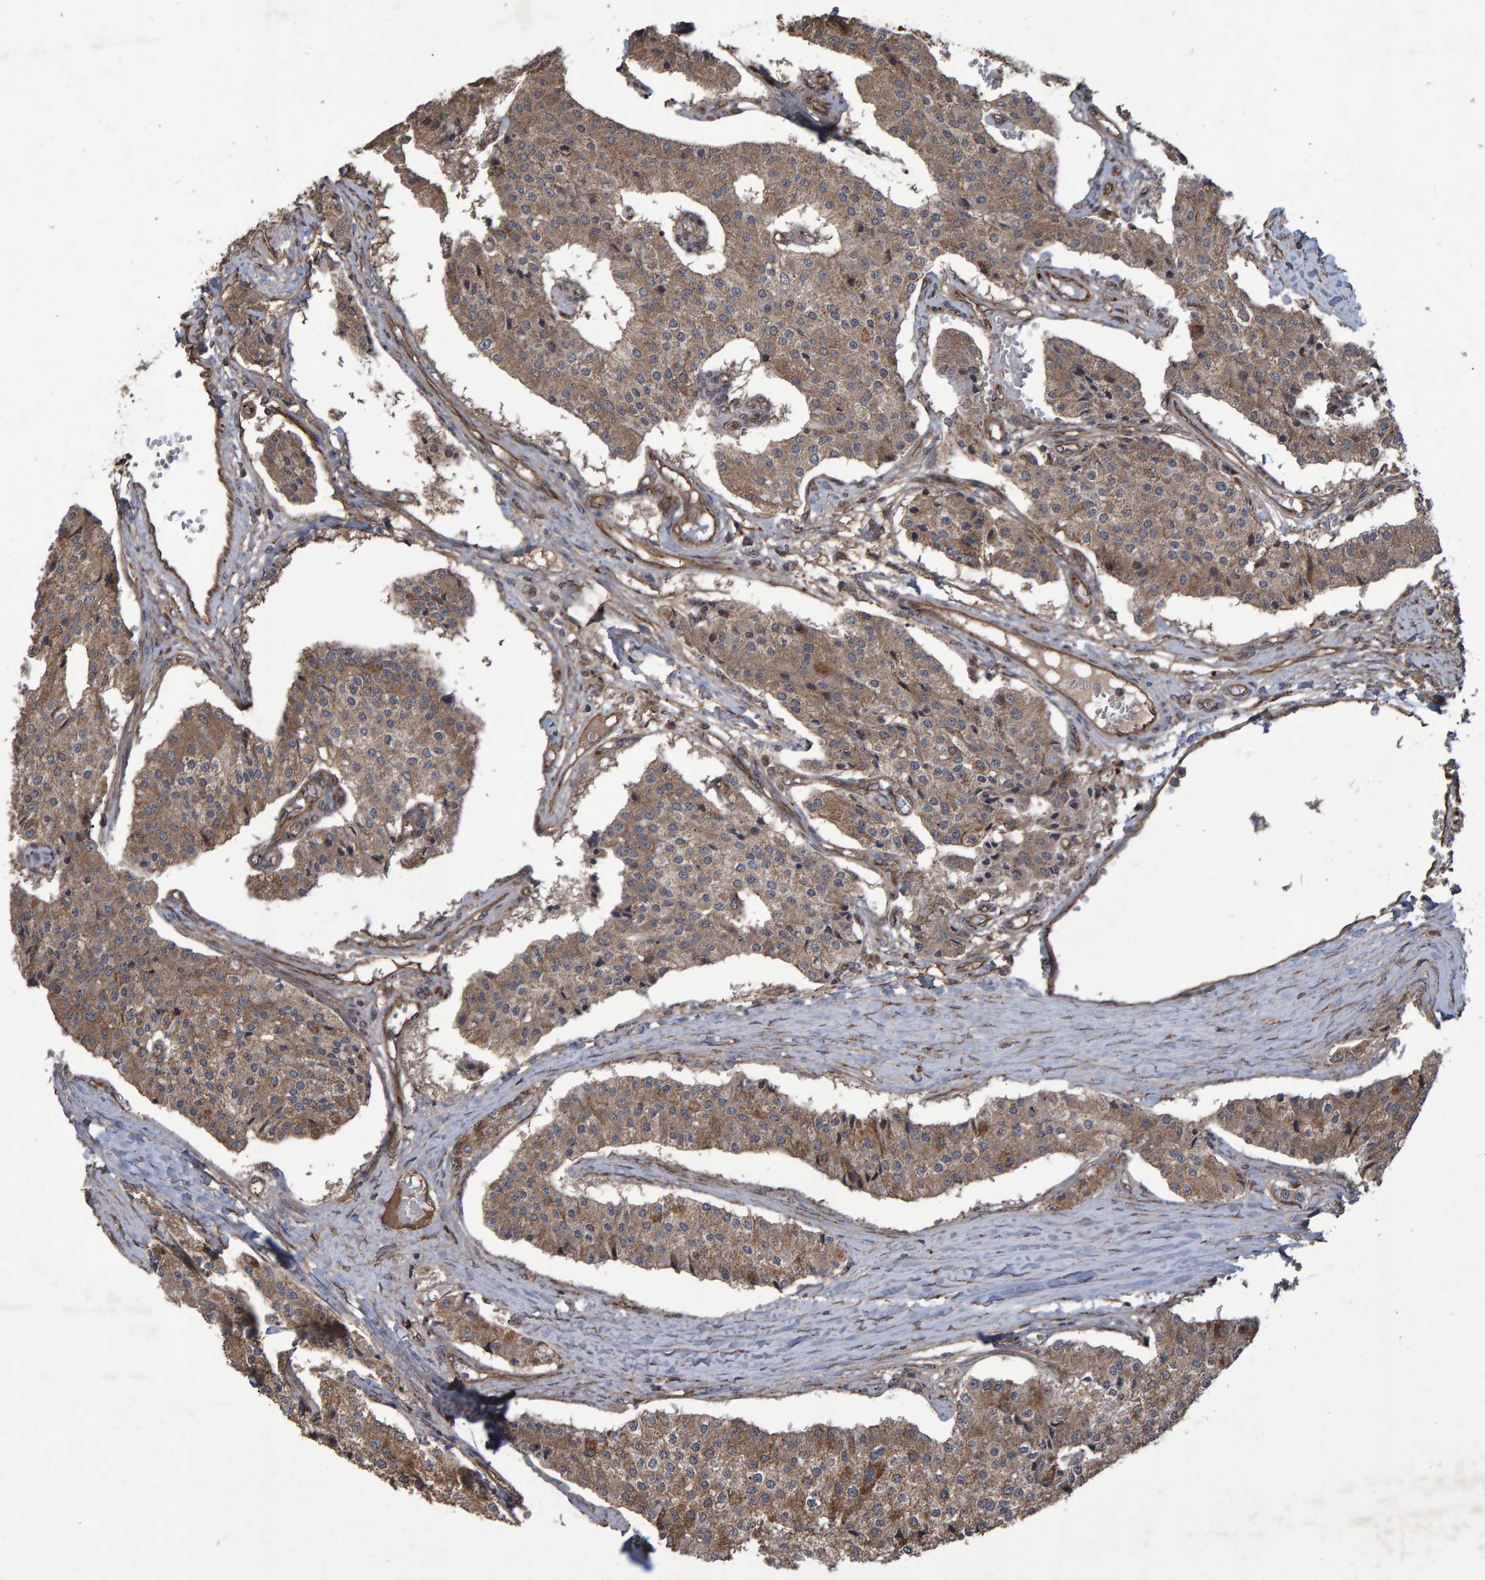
{"staining": {"intensity": "moderate", "quantity": ">75%", "location": "cytoplasmic/membranous"}, "tissue": "carcinoid", "cell_type": "Tumor cells", "image_type": "cancer", "snomed": [{"axis": "morphology", "description": "Carcinoid, malignant, NOS"}, {"axis": "topography", "description": "Colon"}], "caption": "Tumor cells demonstrate moderate cytoplasmic/membranous expression in approximately >75% of cells in malignant carcinoid.", "gene": "TRIM68", "patient": {"sex": "female", "age": 52}}